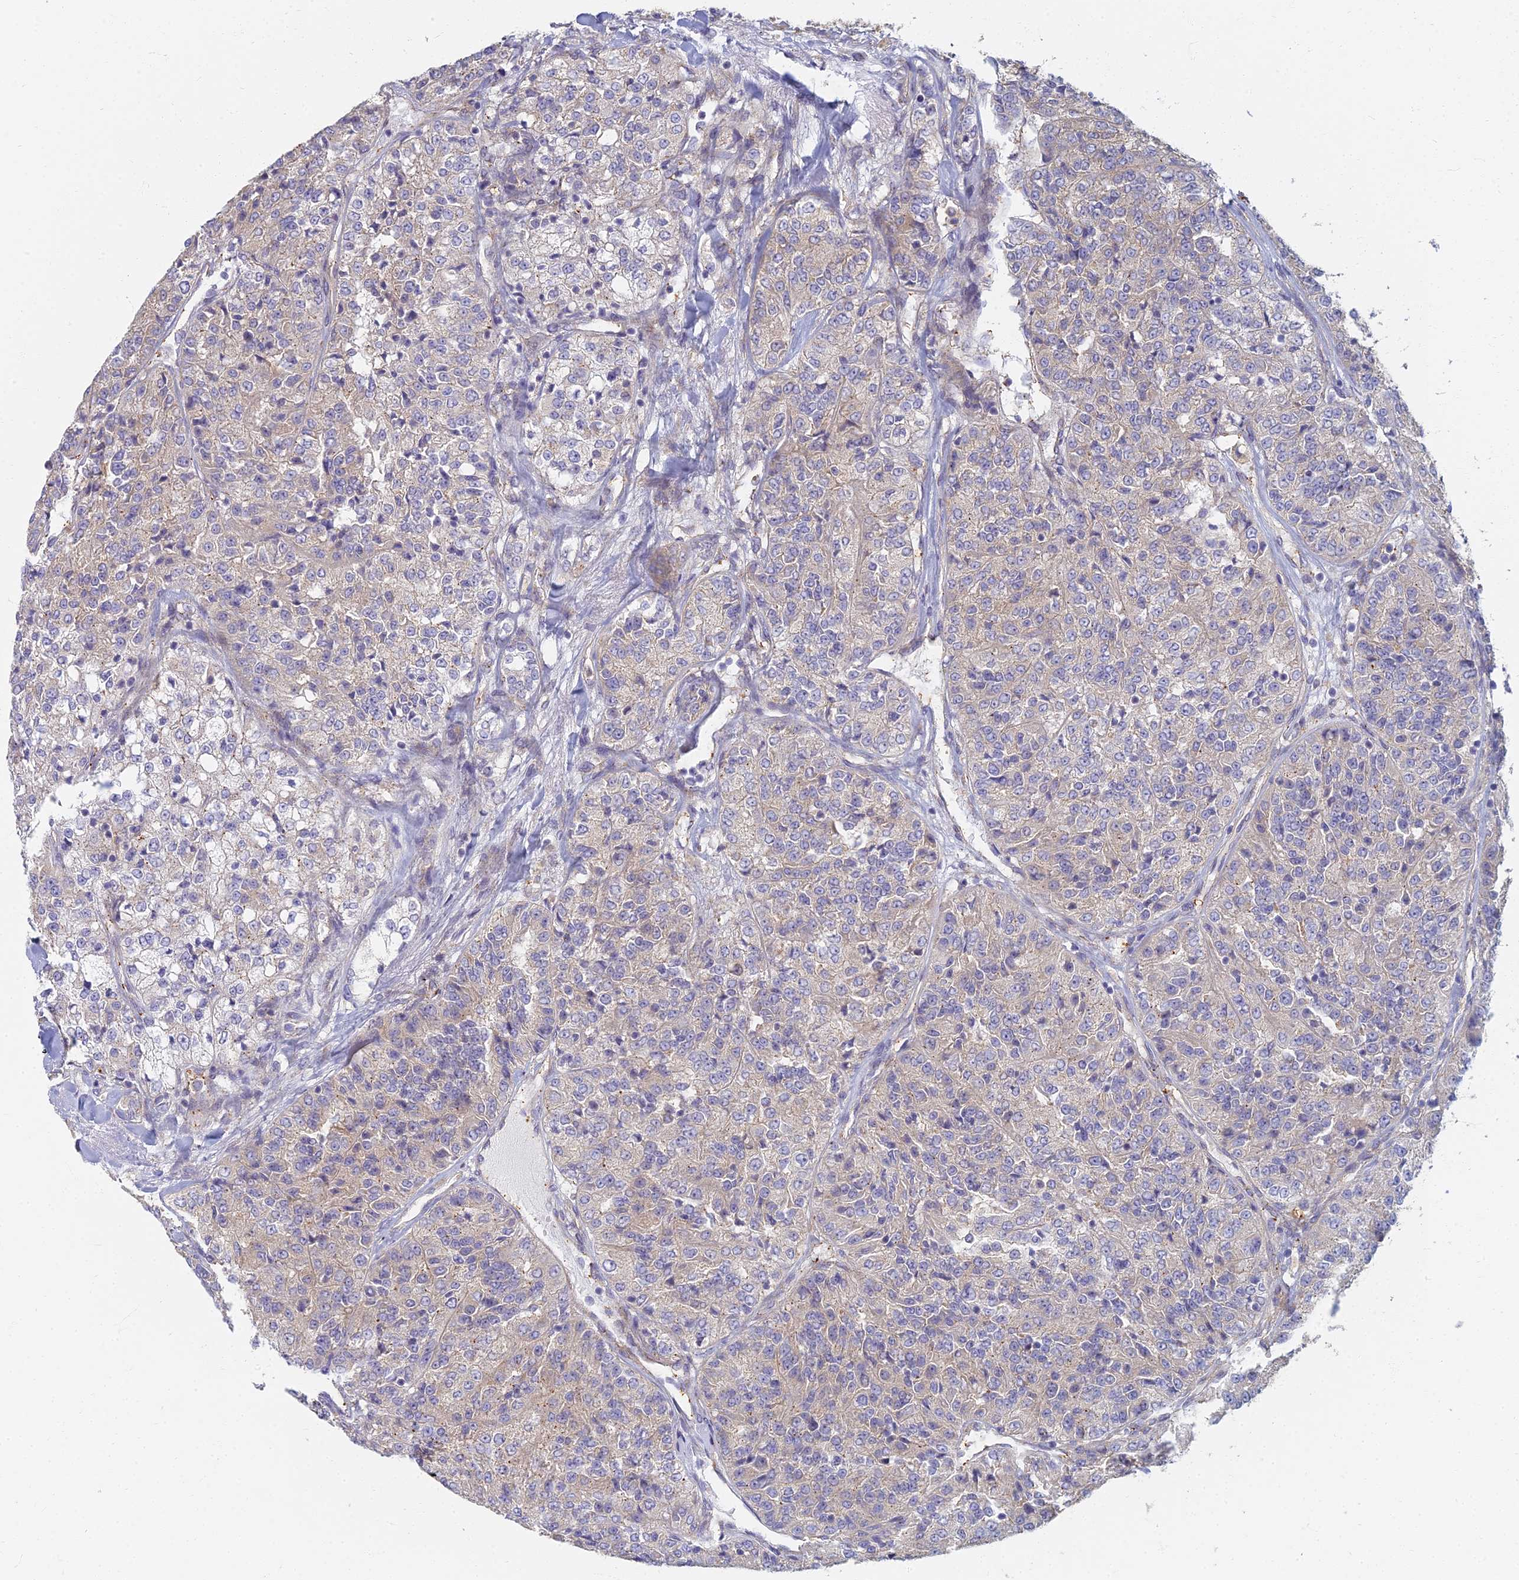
{"staining": {"intensity": "weak", "quantity": "<25%", "location": "cytoplasmic/membranous"}, "tissue": "renal cancer", "cell_type": "Tumor cells", "image_type": "cancer", "snomed": [{"axis": "morphology", "description": "Adenocarcinoma, NOS"}, {"axis": "topography", "description": "Kidney"}], "caption": "IHC micrograph of human renal cancer (adenocarcinoma) stained for a protein (brown), which shows no positivity in tumor cells.", "gene": "RBSN", "patient": {"sex": "female", "age": 63}}